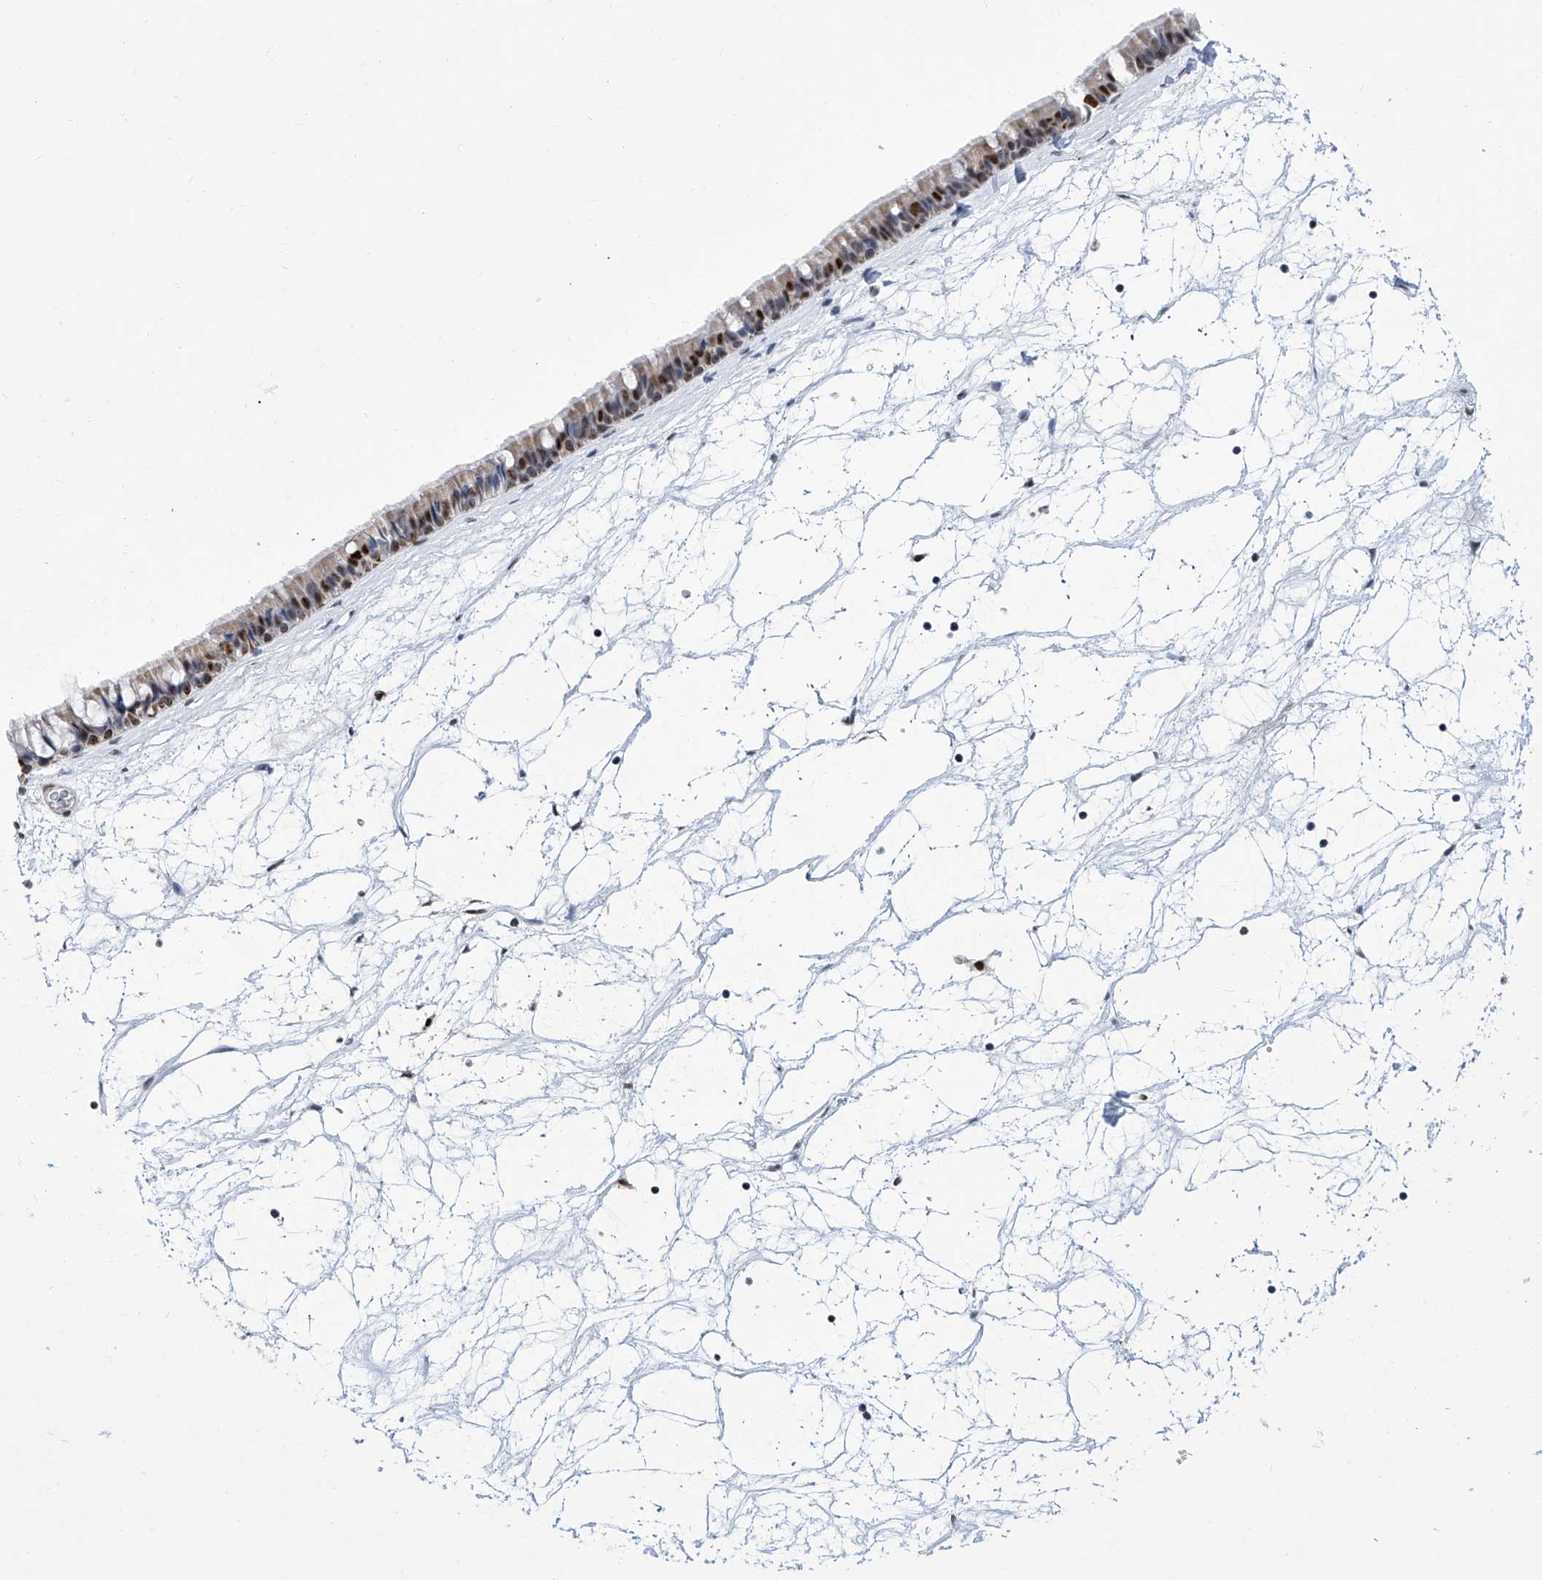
{"staining": {"intensity": "strong", "quantity": "25%-75%", "location": "nuclear"}, "tissue": "nasopharynx", "cell_type": "Respiratory epithelial cells", "image_type": "normal", "snomed": [{"axis": "morphology", "description": "Normal tissue, NOS"}, {"axis": "topography", "description": "Nasopharynx"}], "caption": "Immunohistochemistry (IHC) micrograph of benign nasopharynx: human nasopharynx stained using immunohistochemistry (IHC) exhibits high levels of strong protein expression localized specifically in the nuclear of respiratory epithelial cells, appearing as a nuclear brown color.", "gene": "SREBF2", "patient": {"sex": "male", "age": 64}}